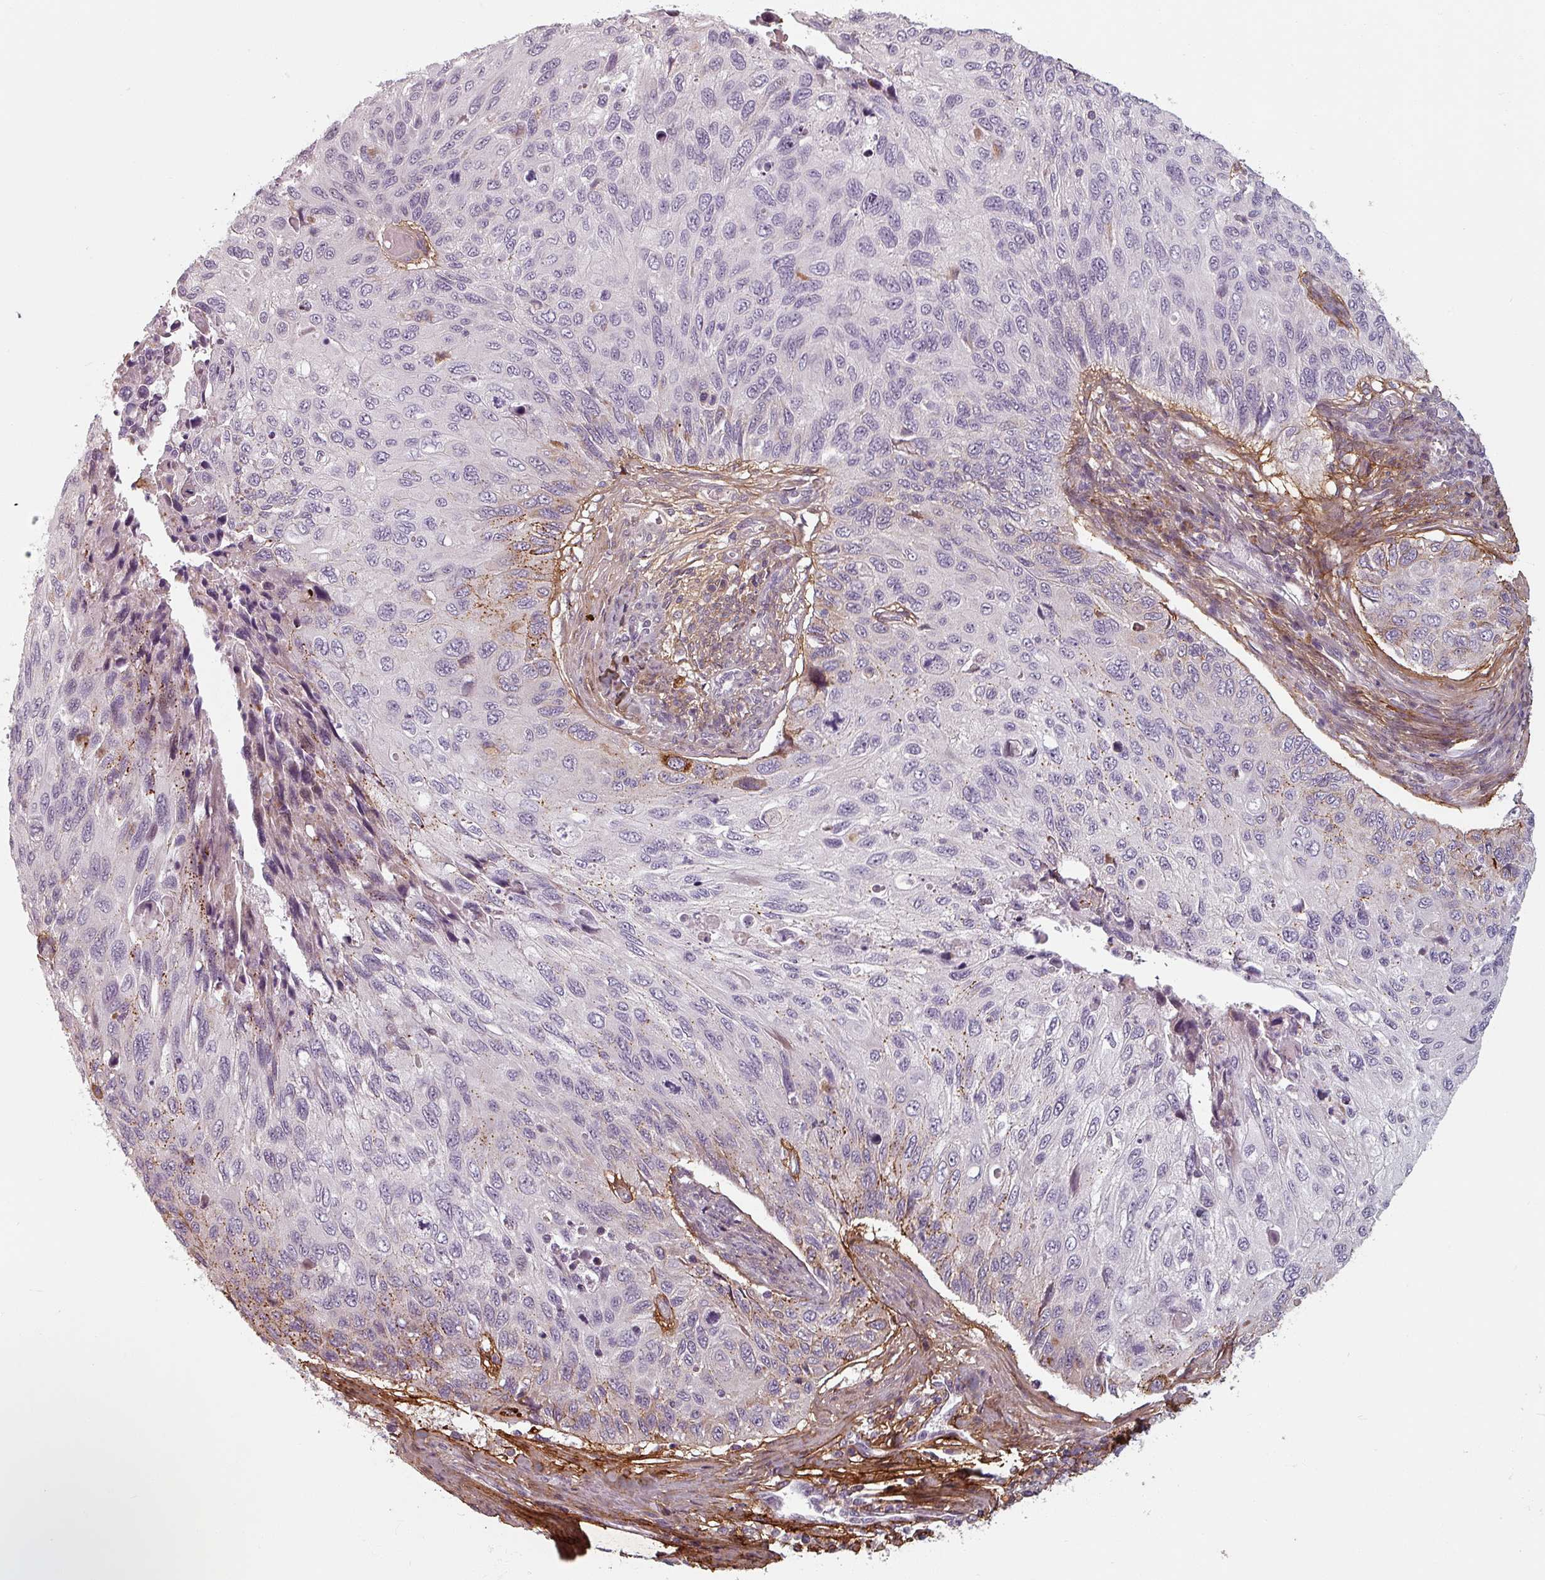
{"staining": {"intensity": "negative", "quantity": "none", "location": "none"}, "tissue": "cervical cancer", "cell_type": "Tumor cells", "image_type": "cancer", "snomed": [{"axis": "morphology", "description": "Squamous cell carcinoma, NOS"}, {"axis": "topography", "description": "Cervix"}], "caption": "This histopathology image is of cervical cancer stained with IHC to label a protein in brown with the nuclei are counter-stained blue. There is no staining in tumor cells. (DAB IHC with hematoxylin counter stain).", "gene": "CYB5RL", "patient": {"sex": "female", "age": 70}}